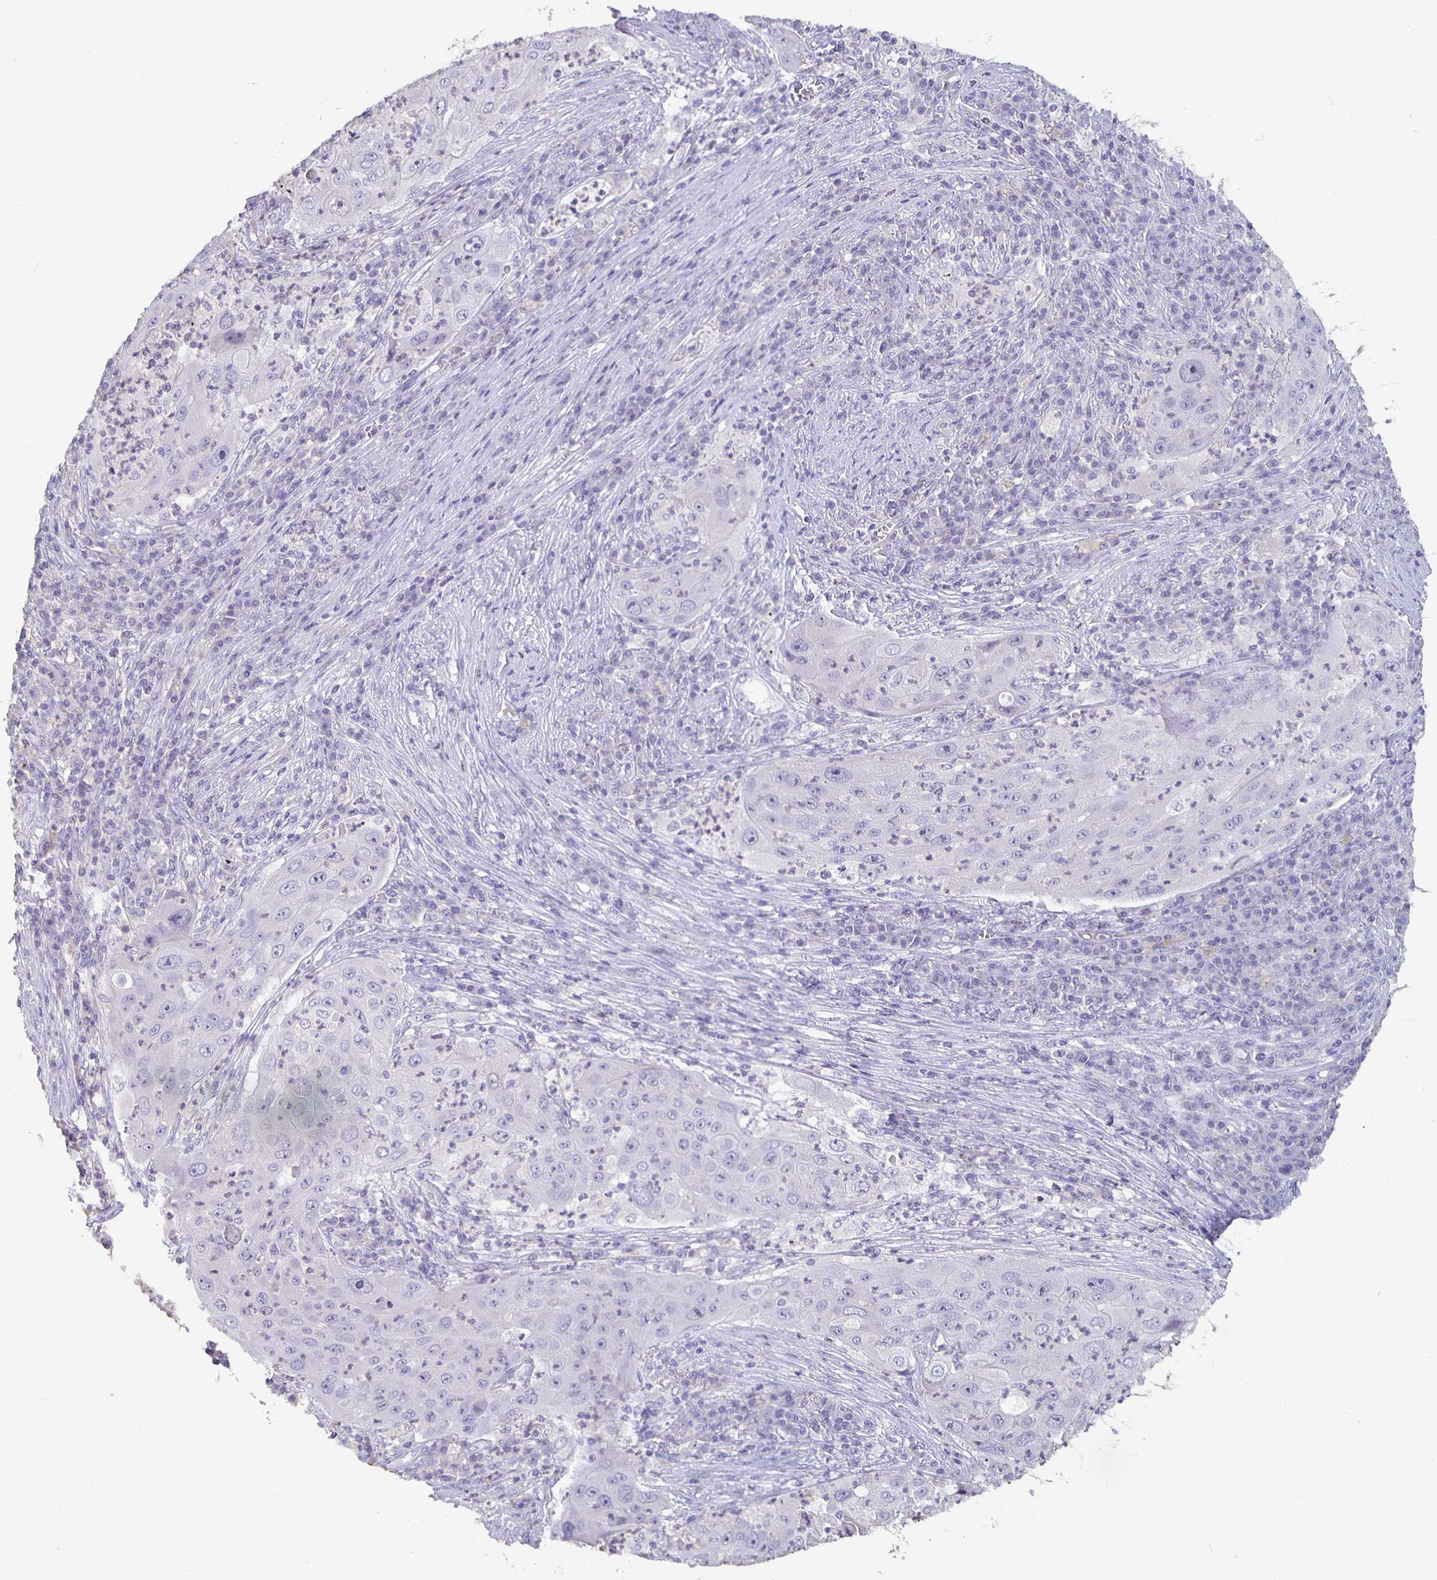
{"staining": {"intensity": "negative", "quantity": "none", "location": "none"}, "tissue": "lung cancer", "cell_type": "Tumor cells", "image_type": "cancer", "snomed": [{"axis": "morphology", "description": "Squamous cell carcinoma, NOS"}, {"axis": "topography", "description": "Lung"}], "caption": "A high-resolution histopathology image shows immunohistochemistry (IHC) staining of squamous cell carcinoma (lung), which shows no significant staining in tumor cells.", "gene": "GPX4", "patient": {"sex": "female", "age": 59}}